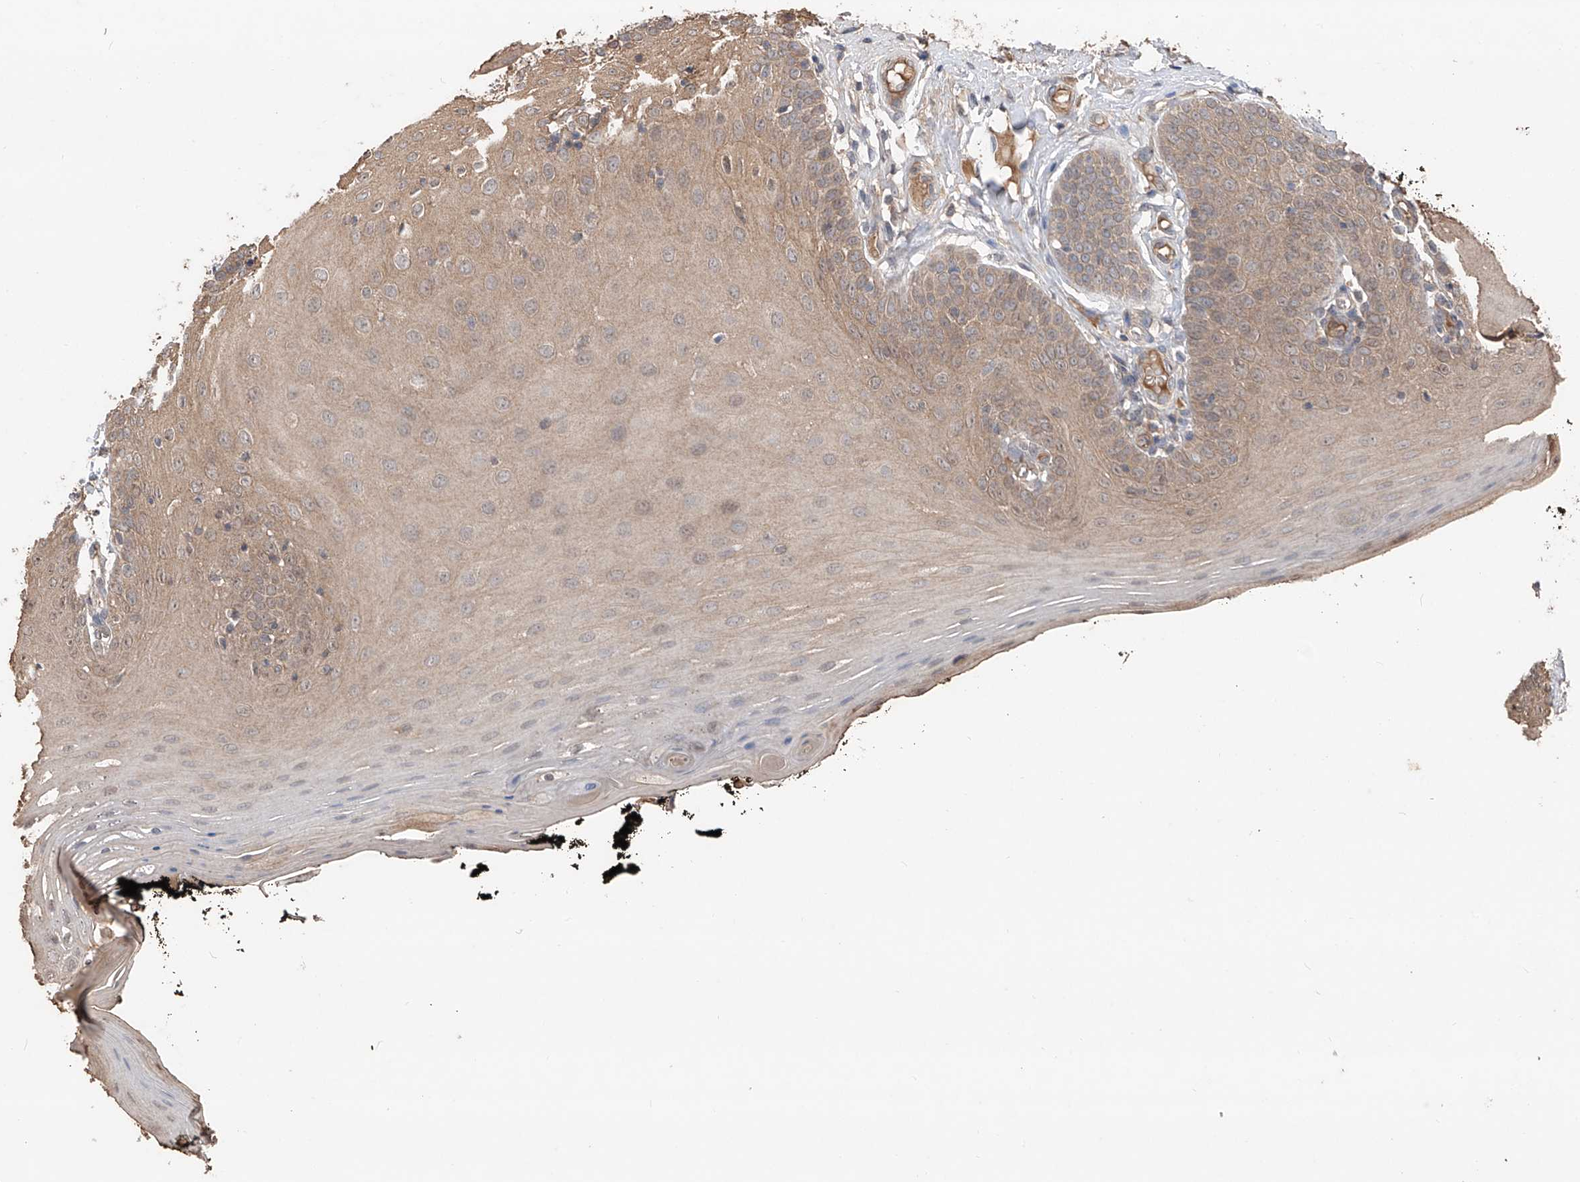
{"staining": {"intensity": "weak", "quantity": ">75%", "location": "cytoplasmic/membranous"}, "tissue": "oral mucosa", "cell_type": "Squamous epithelial cells", "image_type": "normal", "snomed": [{"axis": "morphology", "description": "Normal tissue, NOS"}, {"axis": "topography", "description": "Oral tissue"}], "caption": "Squamous epithelial cells exhibit weak cytoplasmic/membranous staining in about >75% of cells in normal oral mucosa.", "gene": "EDN1", "patient": {"sex": "male", "age": 74}}